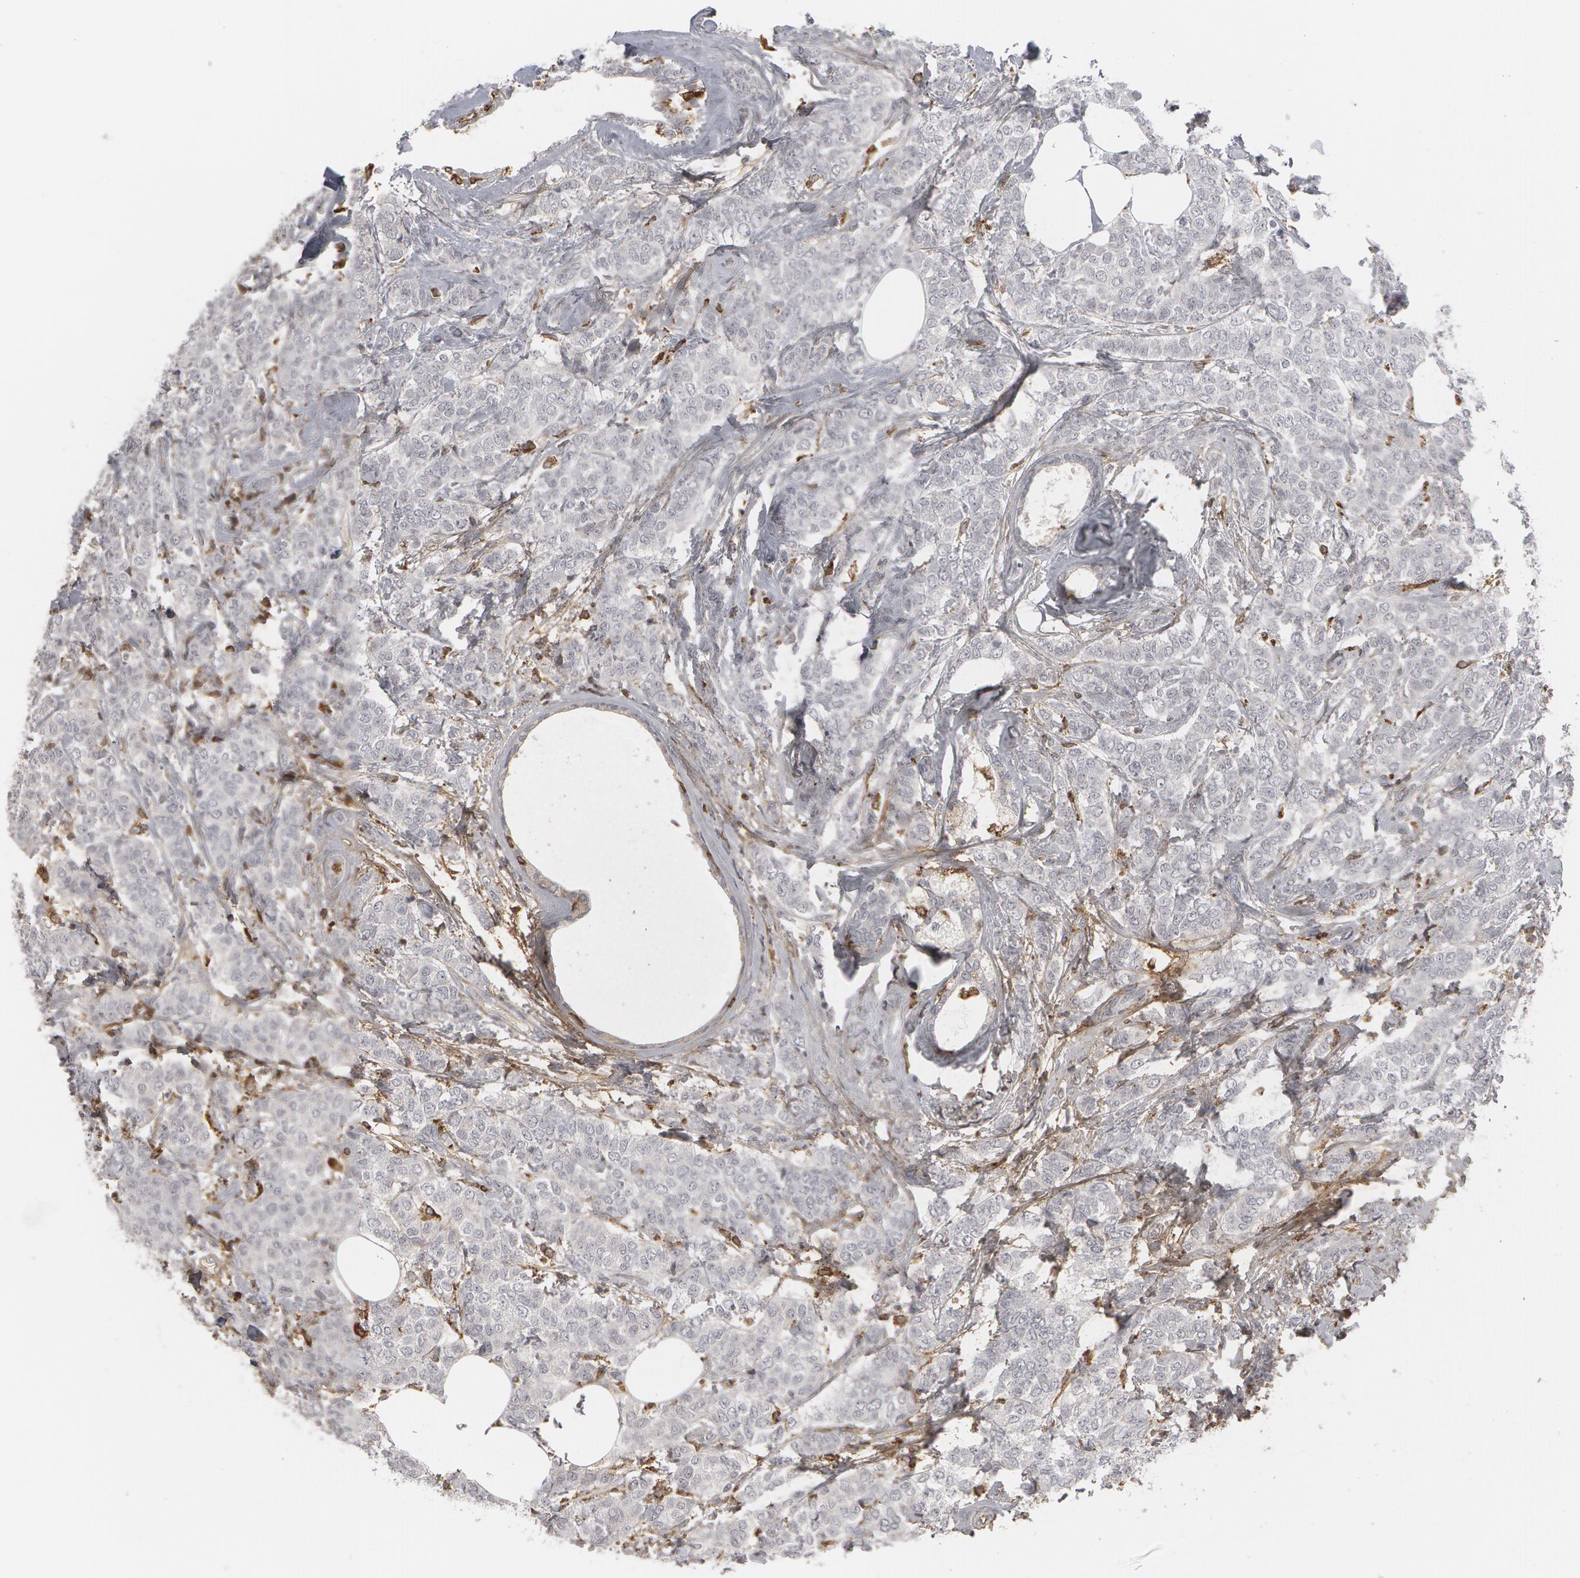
{"staining": {"intensity": "negative", "quantity": "none", "location": "none"}, "tissue": "breast cancer", "cell_type": "Tumor cells", "image_type": "cancer", "snomed": [{"axis": "morphology", "description": "Lobular carcinoma"}, {"axis": "topography", "description": "Breast"}], "caption": "A micrograph of human breast cancer (lobular carcinoma) is negative for staining in tumor cells. Nuclei are stained in blue.", "gene": "C1QC", "patient": {"sex": "female", "age": 60}}